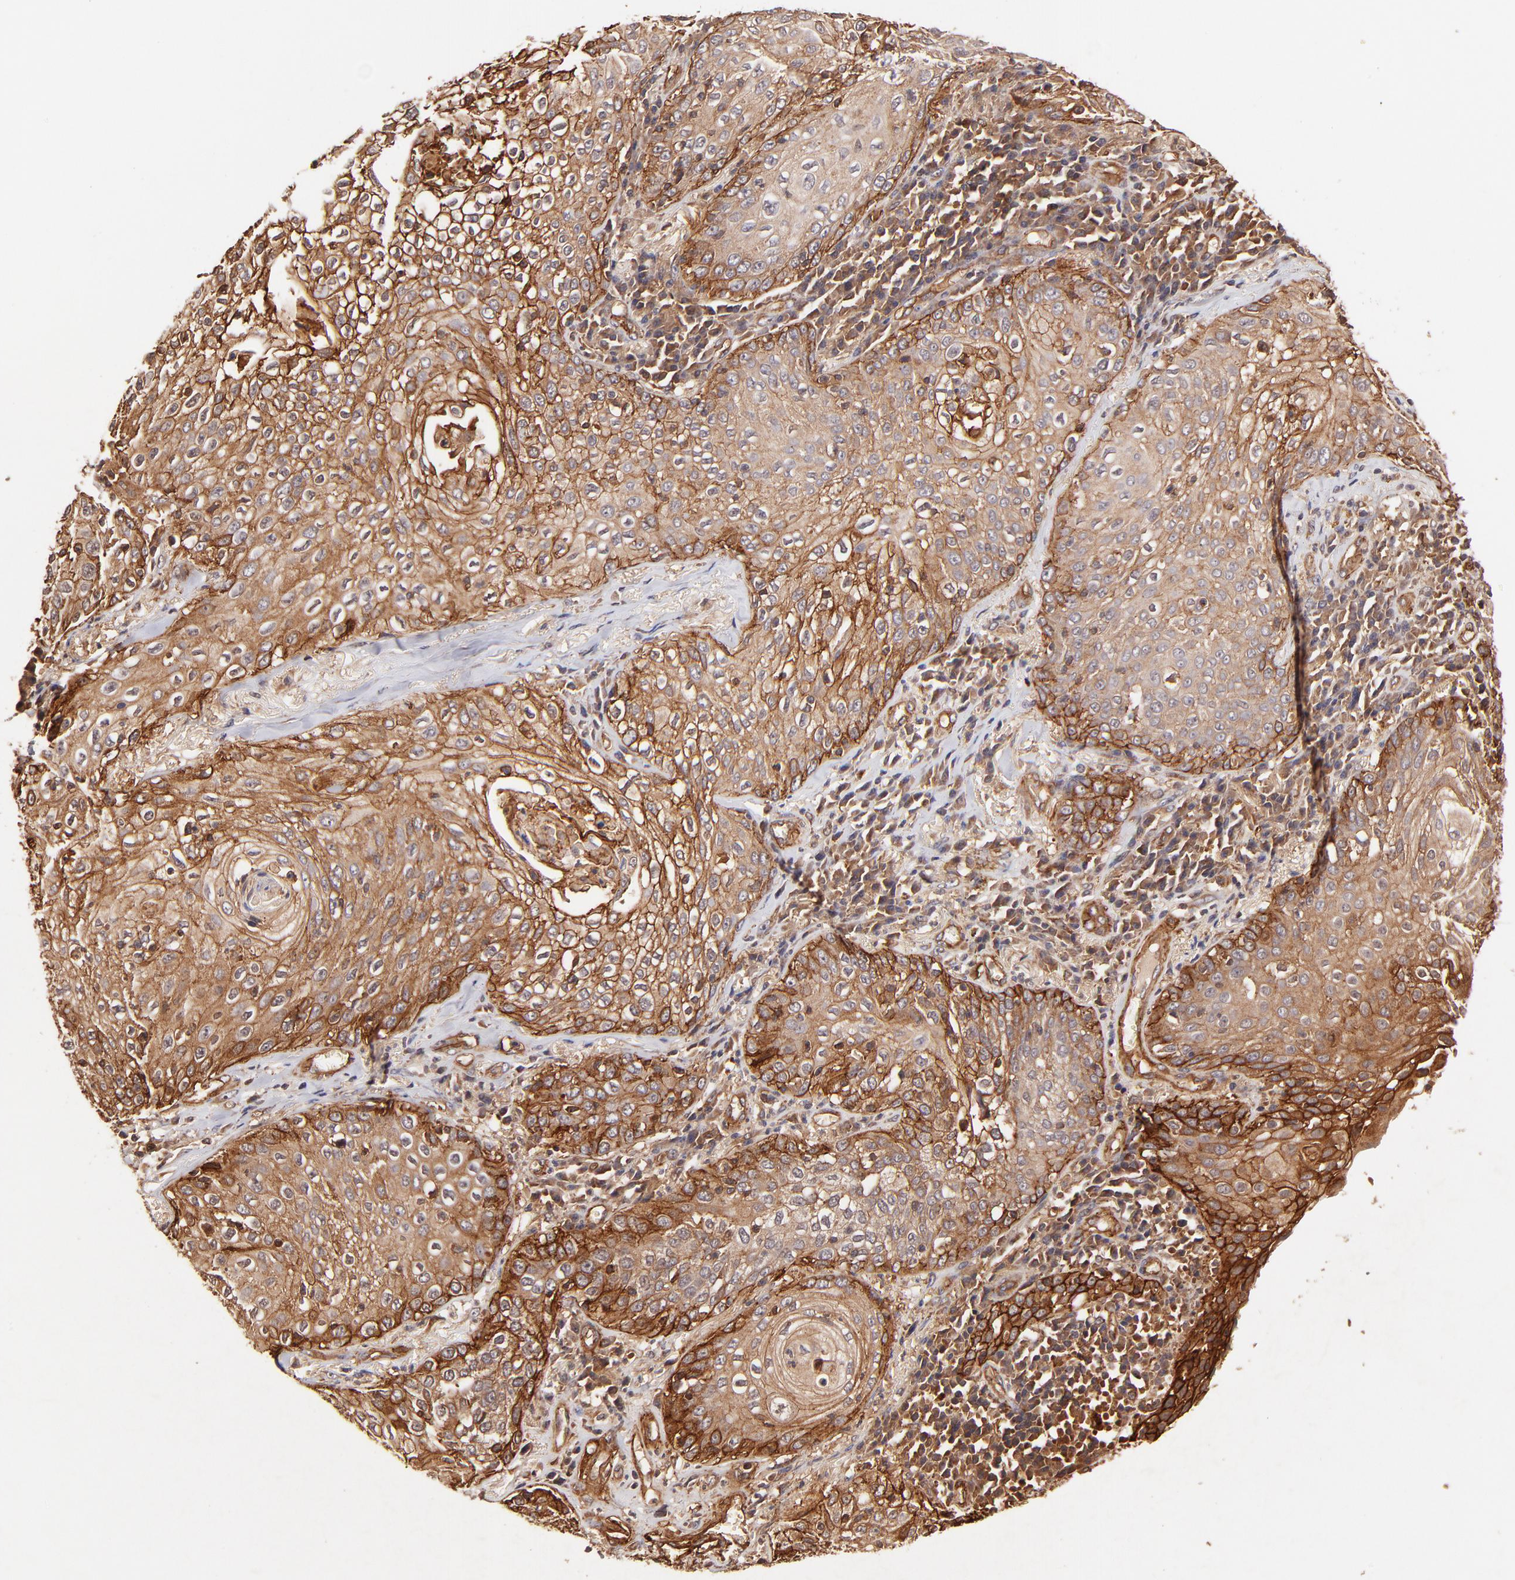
{"staining": {"intensity": "strong", "quantity": ">75%", "location": "cytoplasmic/membranous"}, "tissue": "skin cancer", "cell_type": "Tumor cells", "image_type": "cancer", "snomed": [{"axis": "morphology", "description": "Squamous cell carcinoma, NOS"}, {"axis": "topography", "description": "Skin"}], "caption": "There is high levels of strong cytoplasmic/membranous staining in tumor cells of skin cancer (squamous cell carcinoma), as demonstrated by immunohistochemical staining (brown color).", "gene": "ITGB1", "patient": {"sex": "male", "age": 65}}